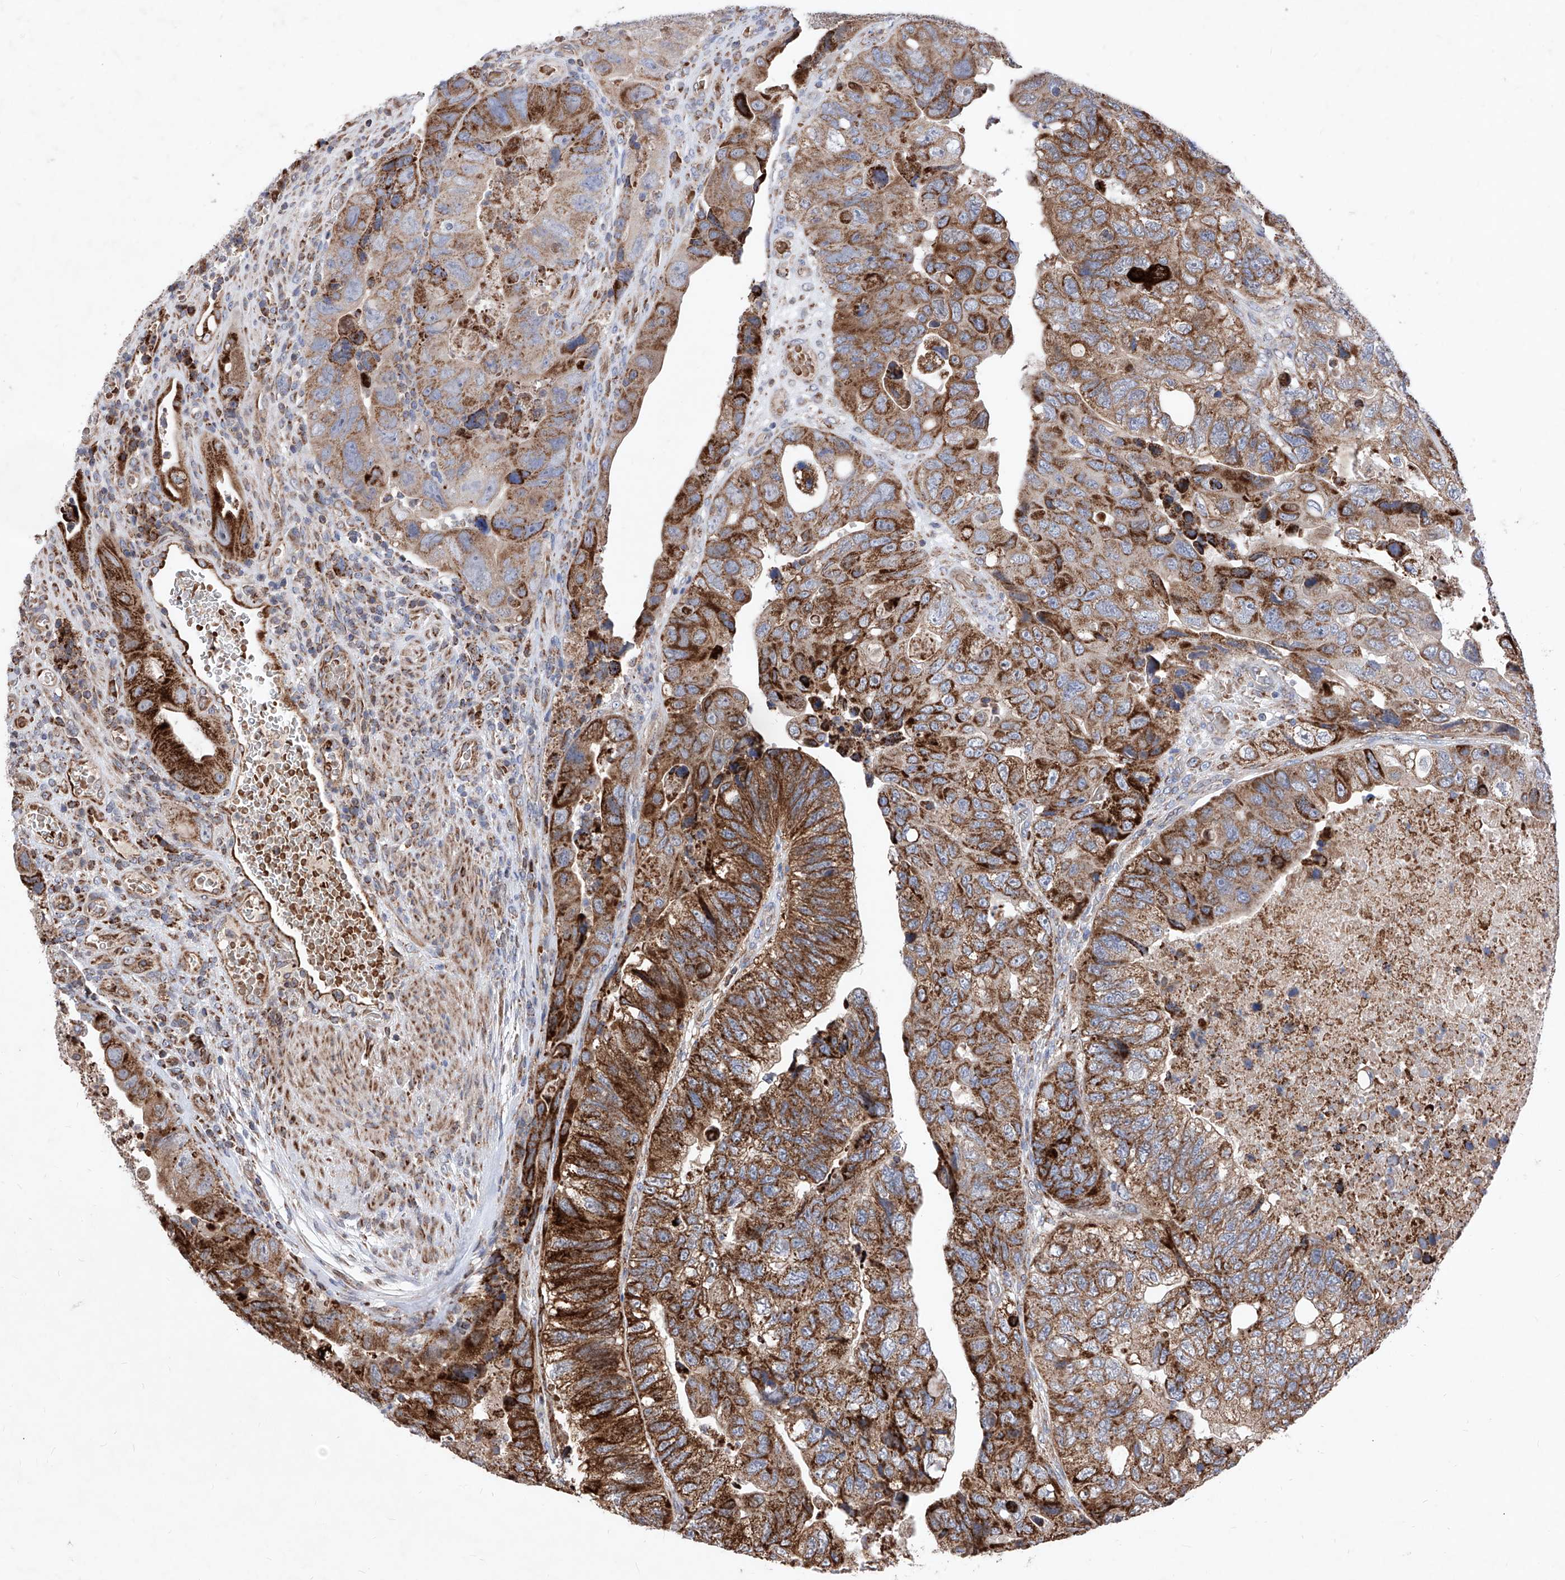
{"staining": {"intensity": "strong", "quantity": ">75%", "location": "cytoplasmic/membranous"}, "tissue": "colorectal cancer", "cell_type": "Tumor cells", "image_type": "cancer", "snomed": [{"axis": "morphology", "description": "Adenocarcinoma, NOS"}, {"axis": "topography", "description": "Rectum"}], "caption": "Immunohistochemistry (DAB (3,3'-diaminobenzidine)) staining of human adenocarcinoma (colorectal) shows strong cytoplasmic/membranous protein positivity in approximately >75% of tumor cells.", "gene": "SEMA6A", "patient": {"sex": "male", "age": 63}}